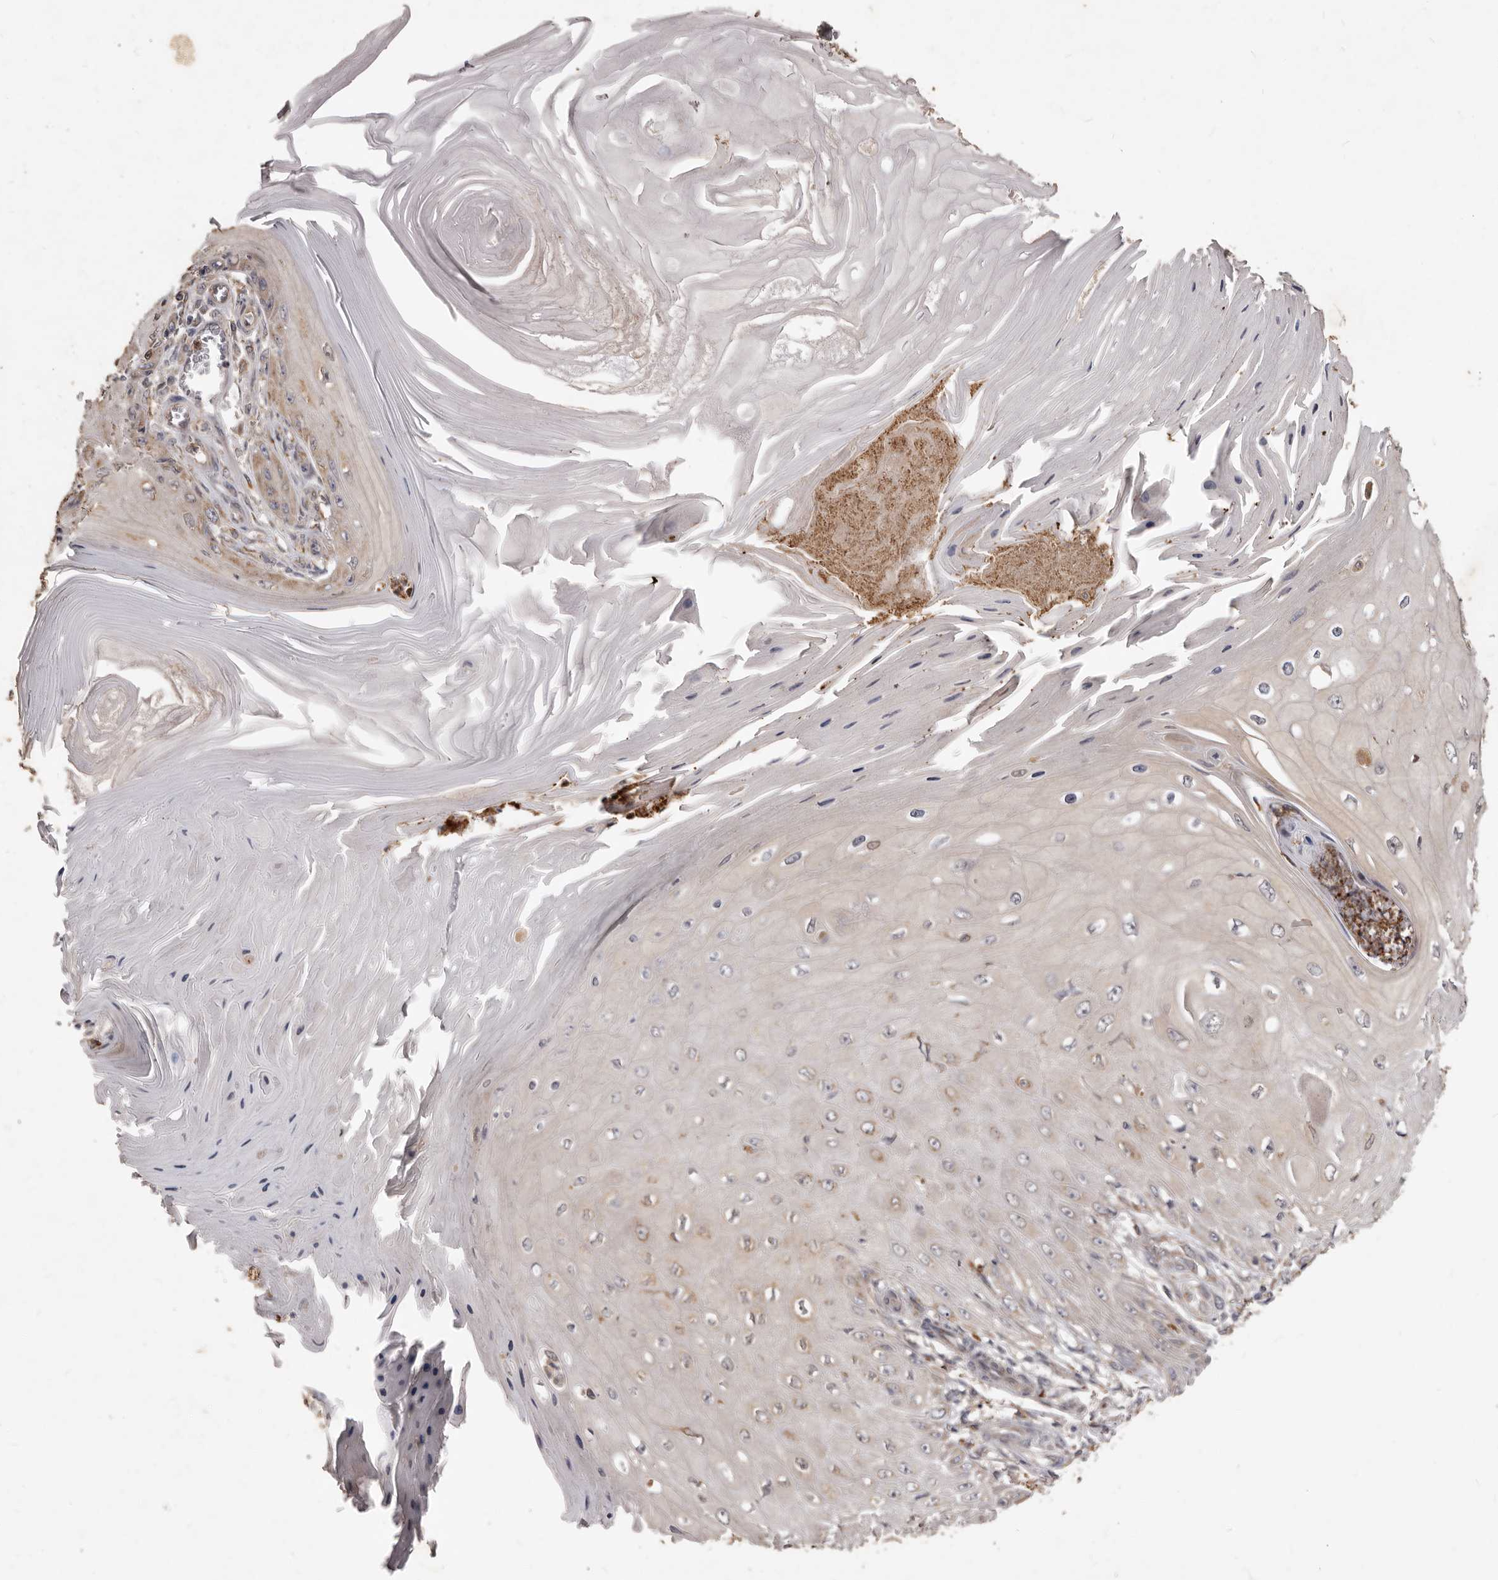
{"staining": {"intensity": "weak", "quantity": "<25%", "location": "cytoplasmic/membranous"}, "tissue": "skin cancer", "cell_type": "Tumor cells", "image_type": "cancer", "snomed": [{"axis": "morphology", "description": "Squamous cell carcinoma, NOS"}, {"axis": "topography", "description": "Skin"}], "caption": "Tumor cells show no significant protein staining in skin squamous cell carcinoma. Nuclei are stained in blue.", "gene": "ACLY", "patient": {"sex": "female", "age": 73}}